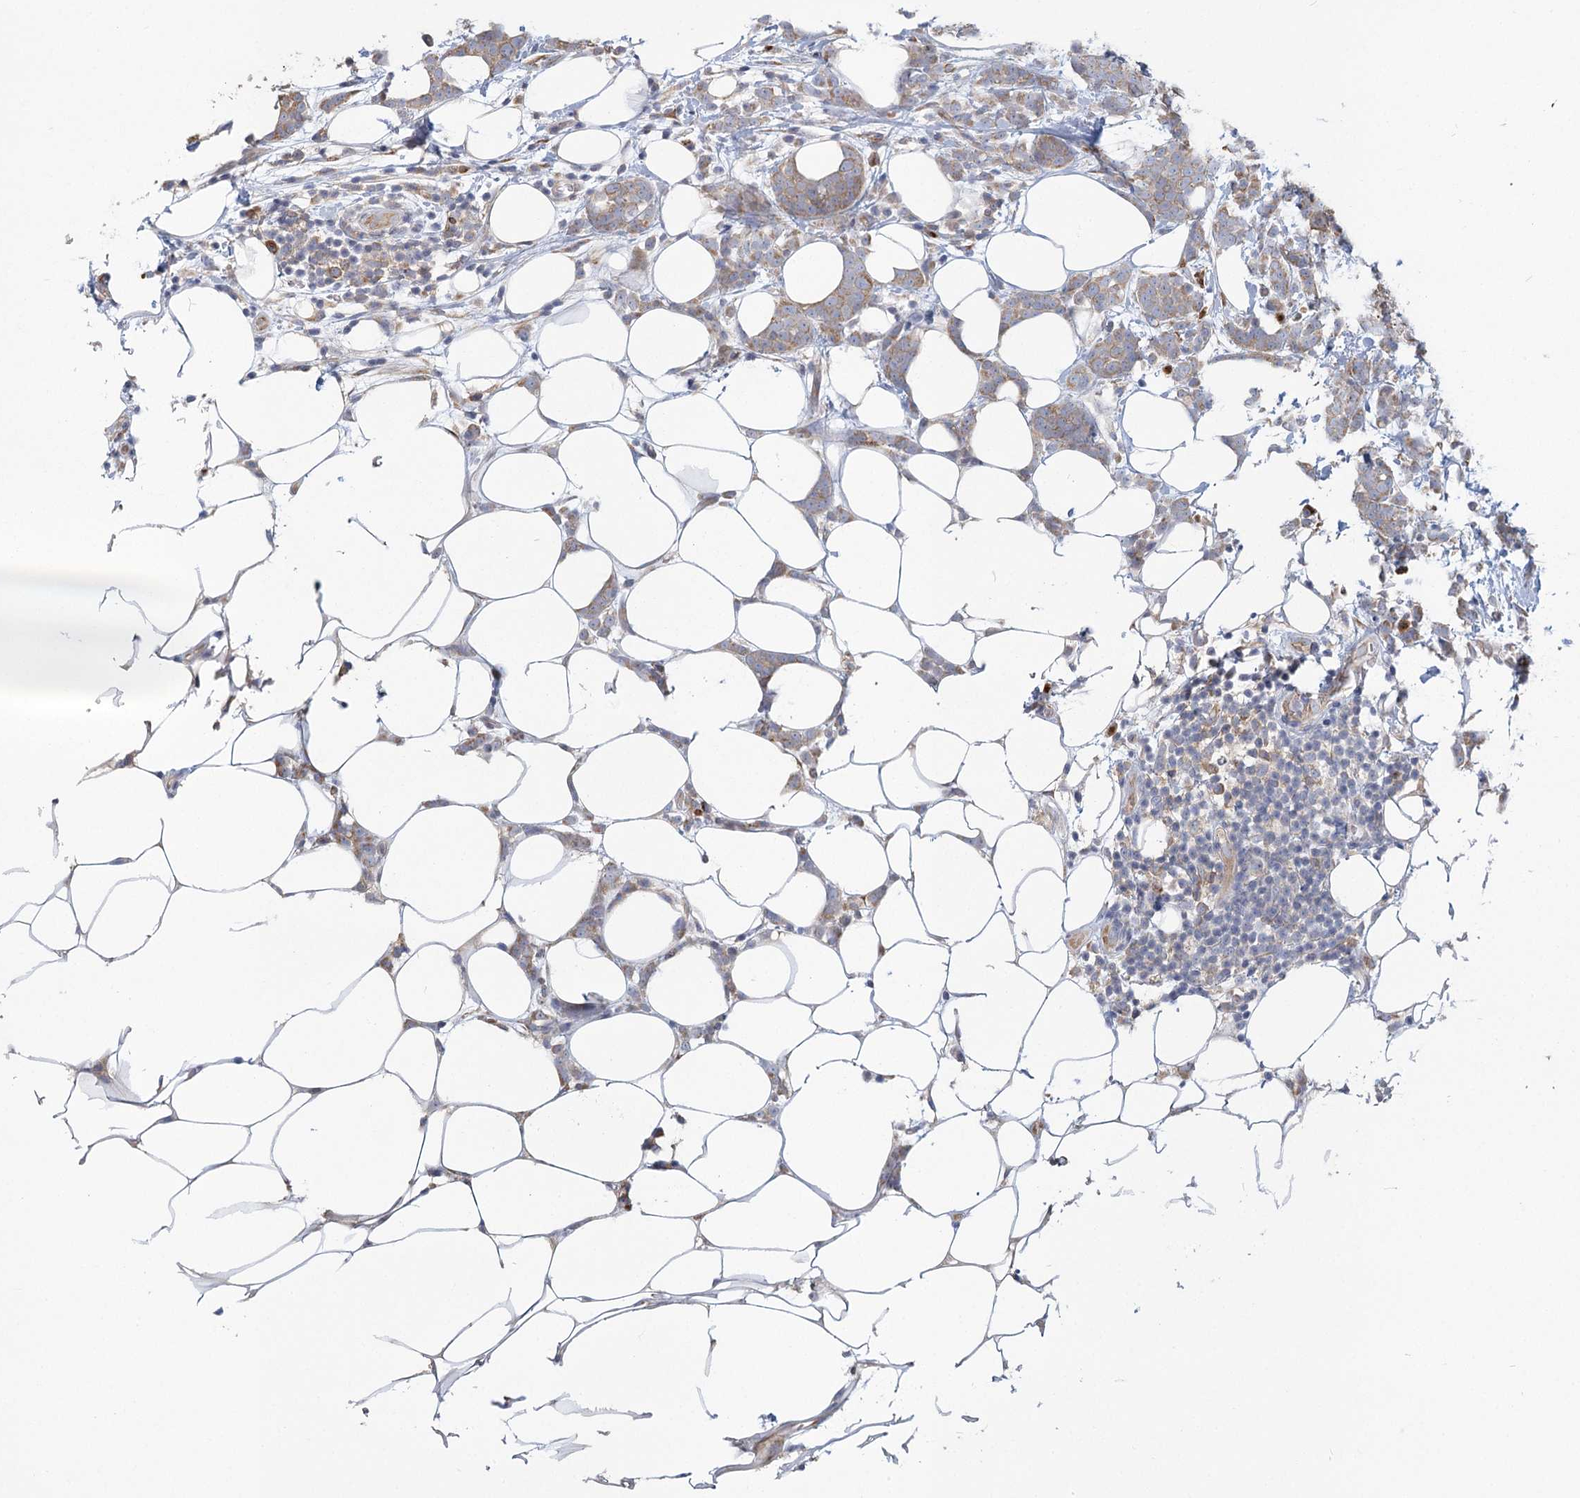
{"staining": {"intensity": "moderate", "quantity": ">75%", "location": "cytoplasmic/membranous"}, "tissue": "breast cancer", "cell_type": "Tumor cells", "image_type": "cancer", "snomed": [{"axis": "morphology", "description": "Lobular carcinoma"}, {"axis": "topography", "description": "Breast"}], "caption": "Breast cancer (lobular carcinoma) was stained to show a protein in brown. There is medium levels of moderate cytoplasmic/membranous positivity in approximately >75% of tumor cells.", "gene": "CNTLN", "patient": {"sex": "female", "age": 58}}